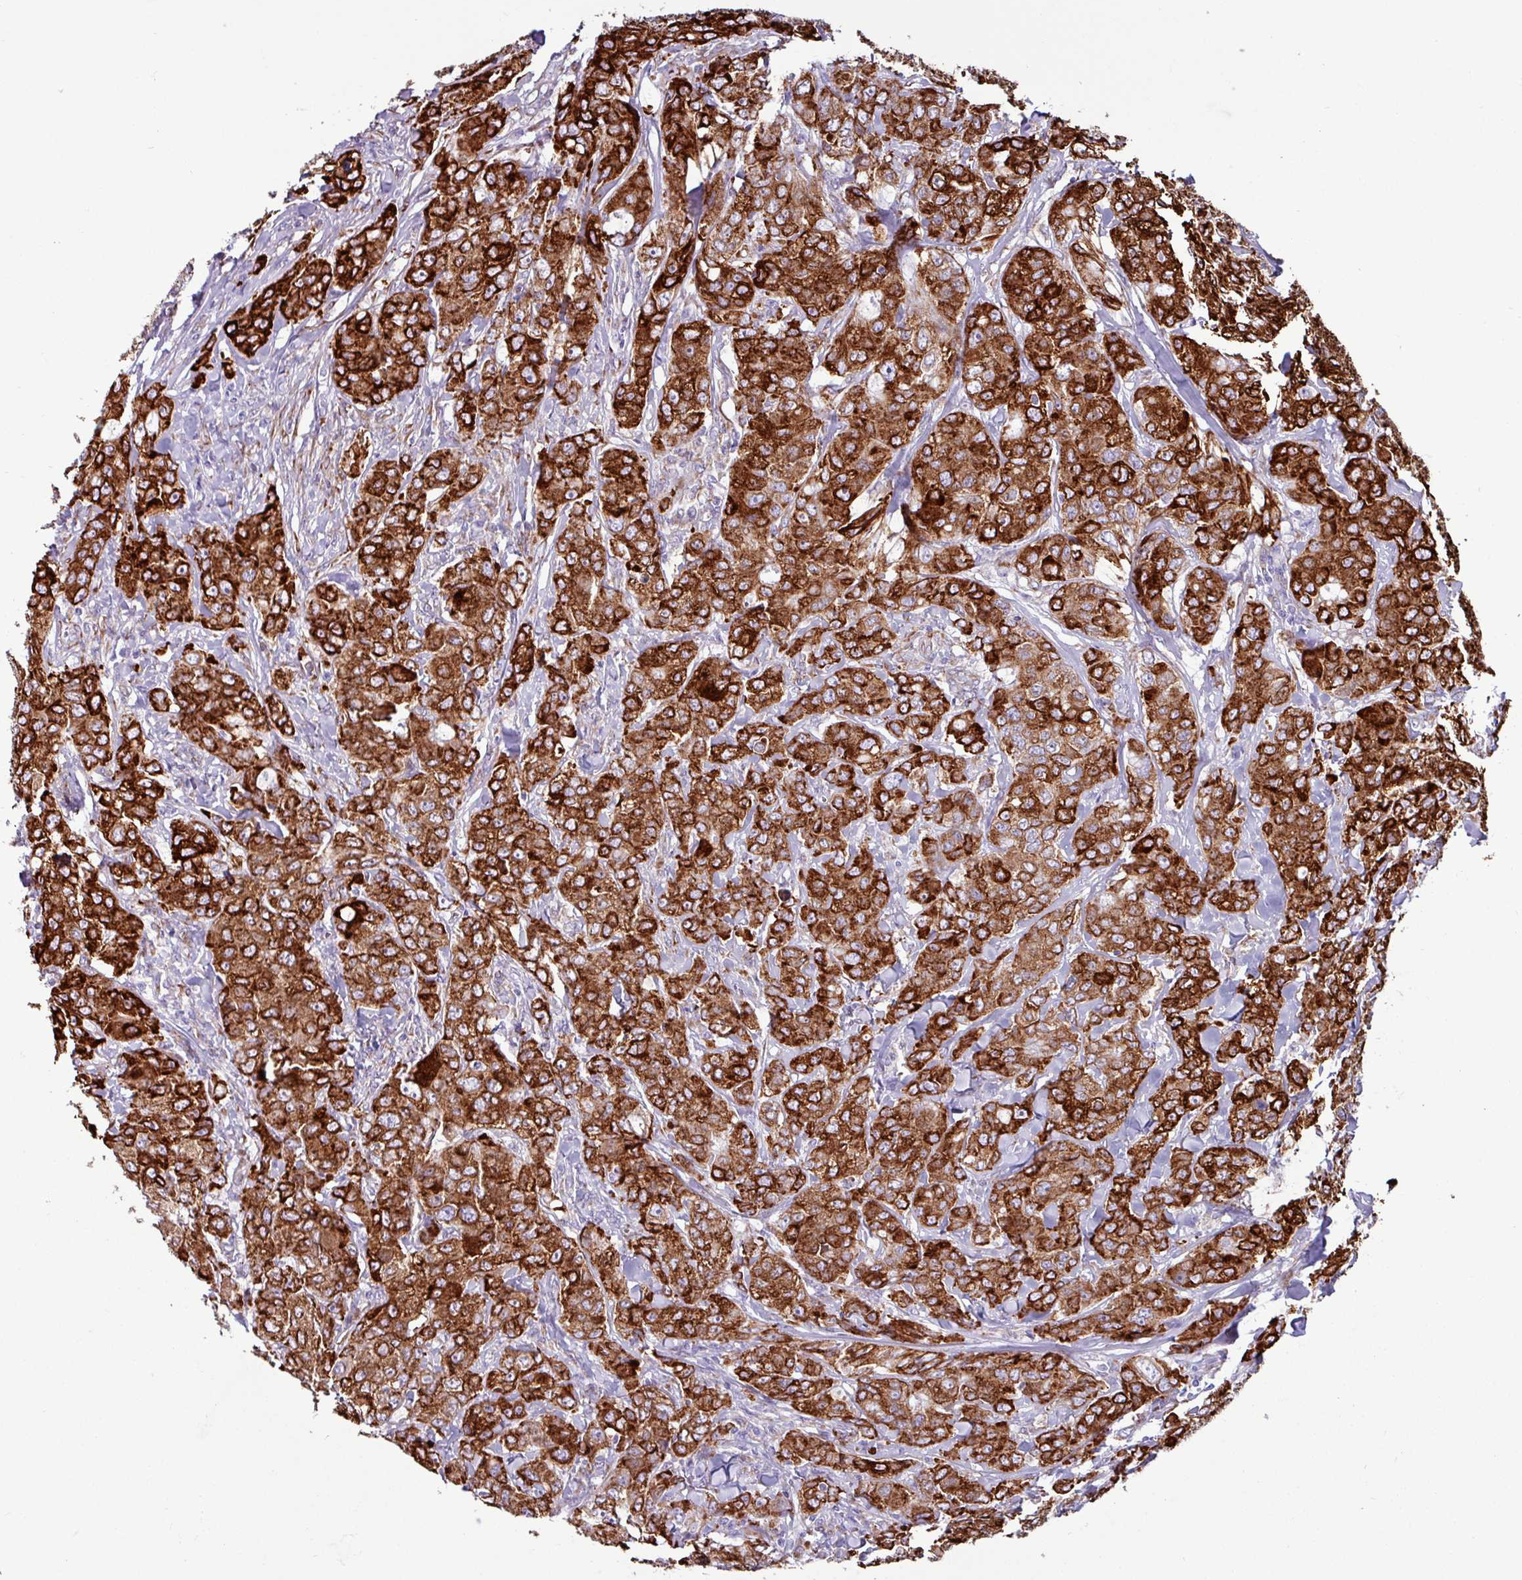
{"staining": {"intensity": "strong", "quantity": ">75%", "location": "cytoplasmic/membranous"}, "tissue": "breast cancer", "cell_type": "Tumor cells", "image_type": "cancer", "snomed": [{"axis": "morphology", "description": "Duct carcinoma"}, {"axis": "topography", "description": "Breast"}], "caption": "Immunohistochemical staining of human breast cancer shows strong cytoplasmic/membranous protein expression in approximately >75% of tumor cells. Nuclei are stained in blue.", "gene": "PPP1R35", "patient": {"sex": "female", "age": 43}}